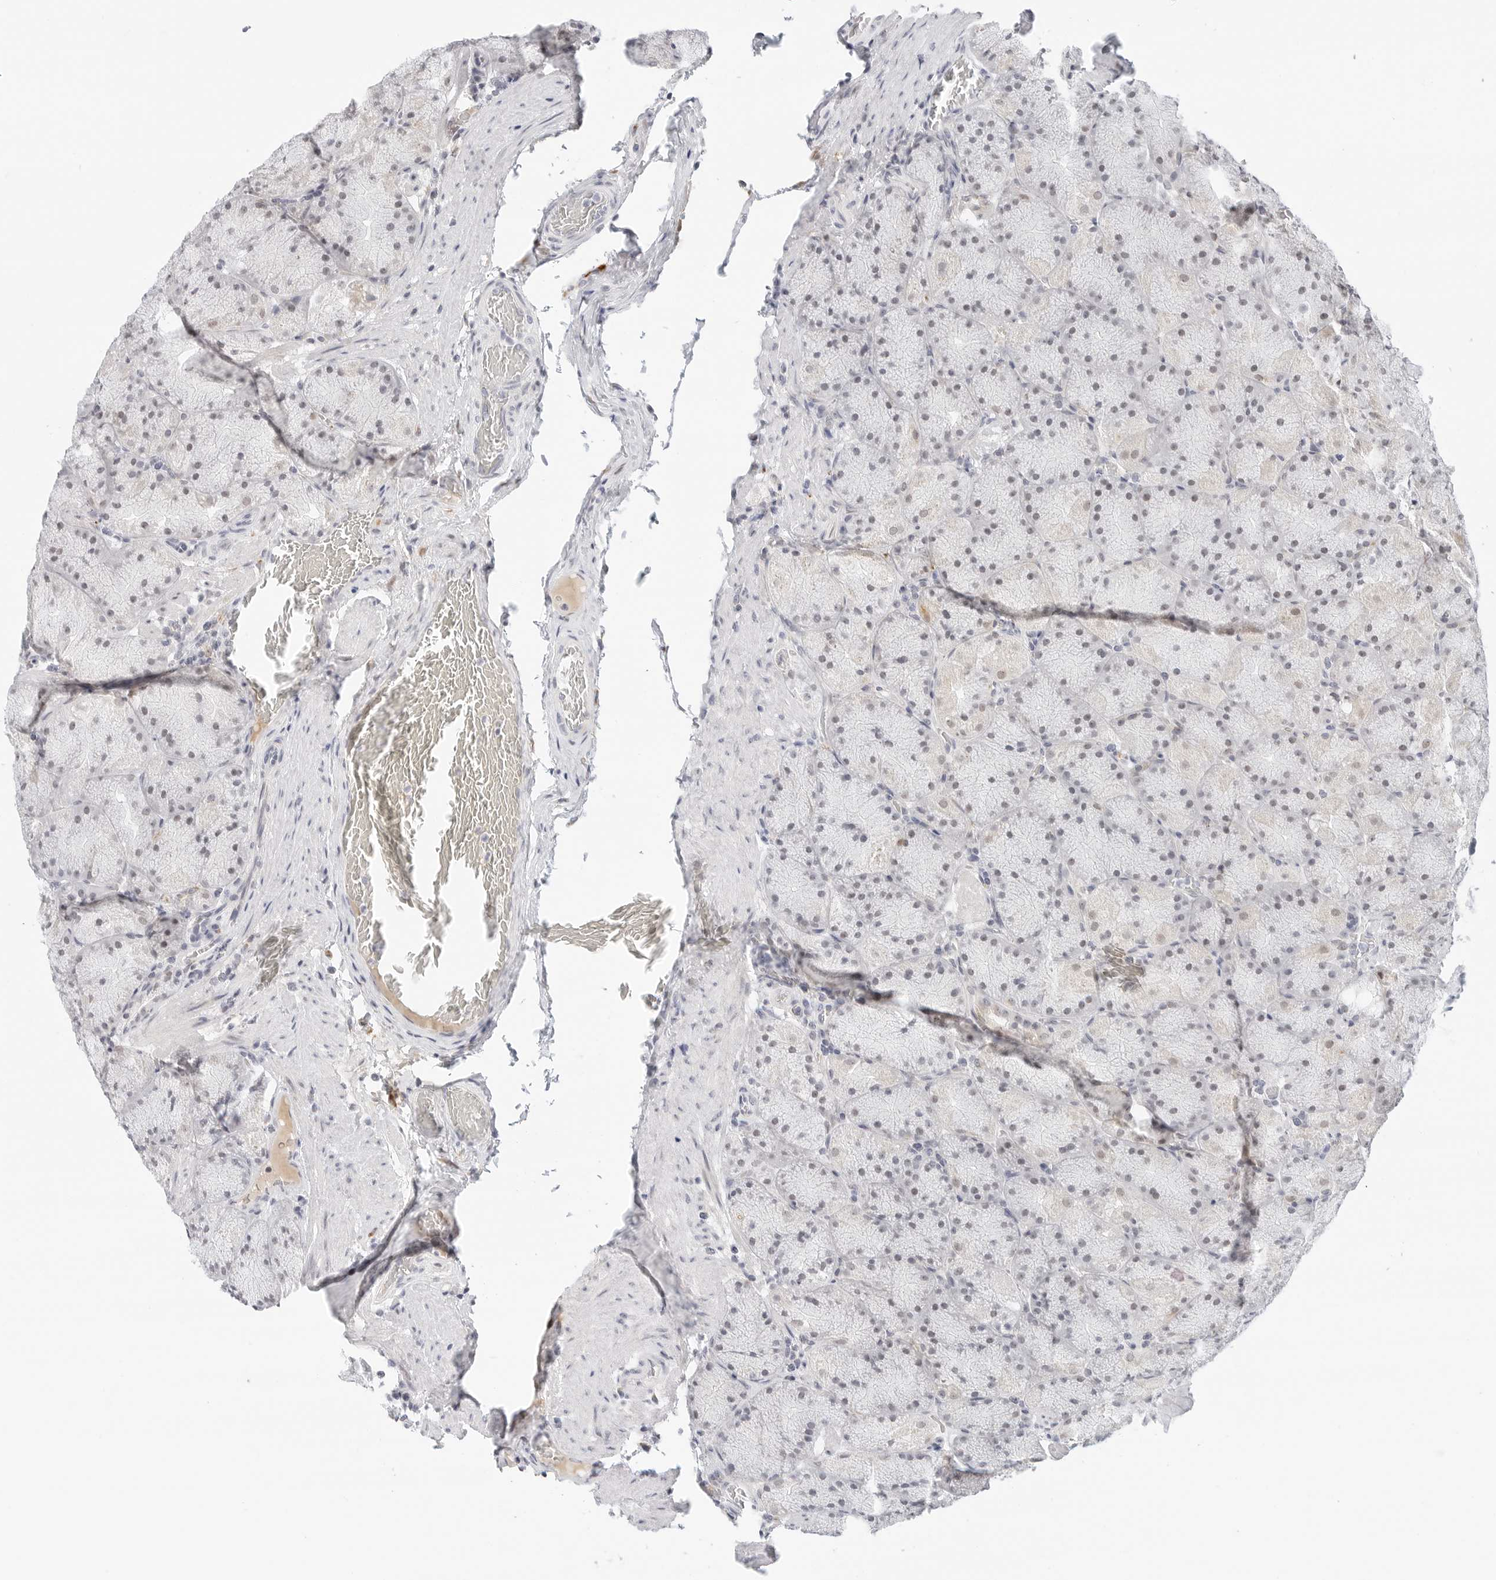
{"staining": {"intensity": "weak", "quantity": "25%-75%", "location": "cytoplasmic/membranous,nuclear"}, "tissue": "stomach", "cell_type": "Glandular cells", "image_type": "normal", "snomed": [{"axis": "morphology", "description": "Normal tissue, NOS"}, {"axis": "topography", "description": "Stomach, upper"}, {"axis": "topography", "description": "Stomach"}], "caption": "The photomicrograph shows immunohistochemical staining of benign stomach. There is weak cytoplasmic/membranous,nuclear expression is seen in about 25%-75% of glandular cells. (DAB IHC, brown staining for protein, blue staining for nuclei).", "gene": "TSEN2", "patient": {"sex": "male", "age": 48}}